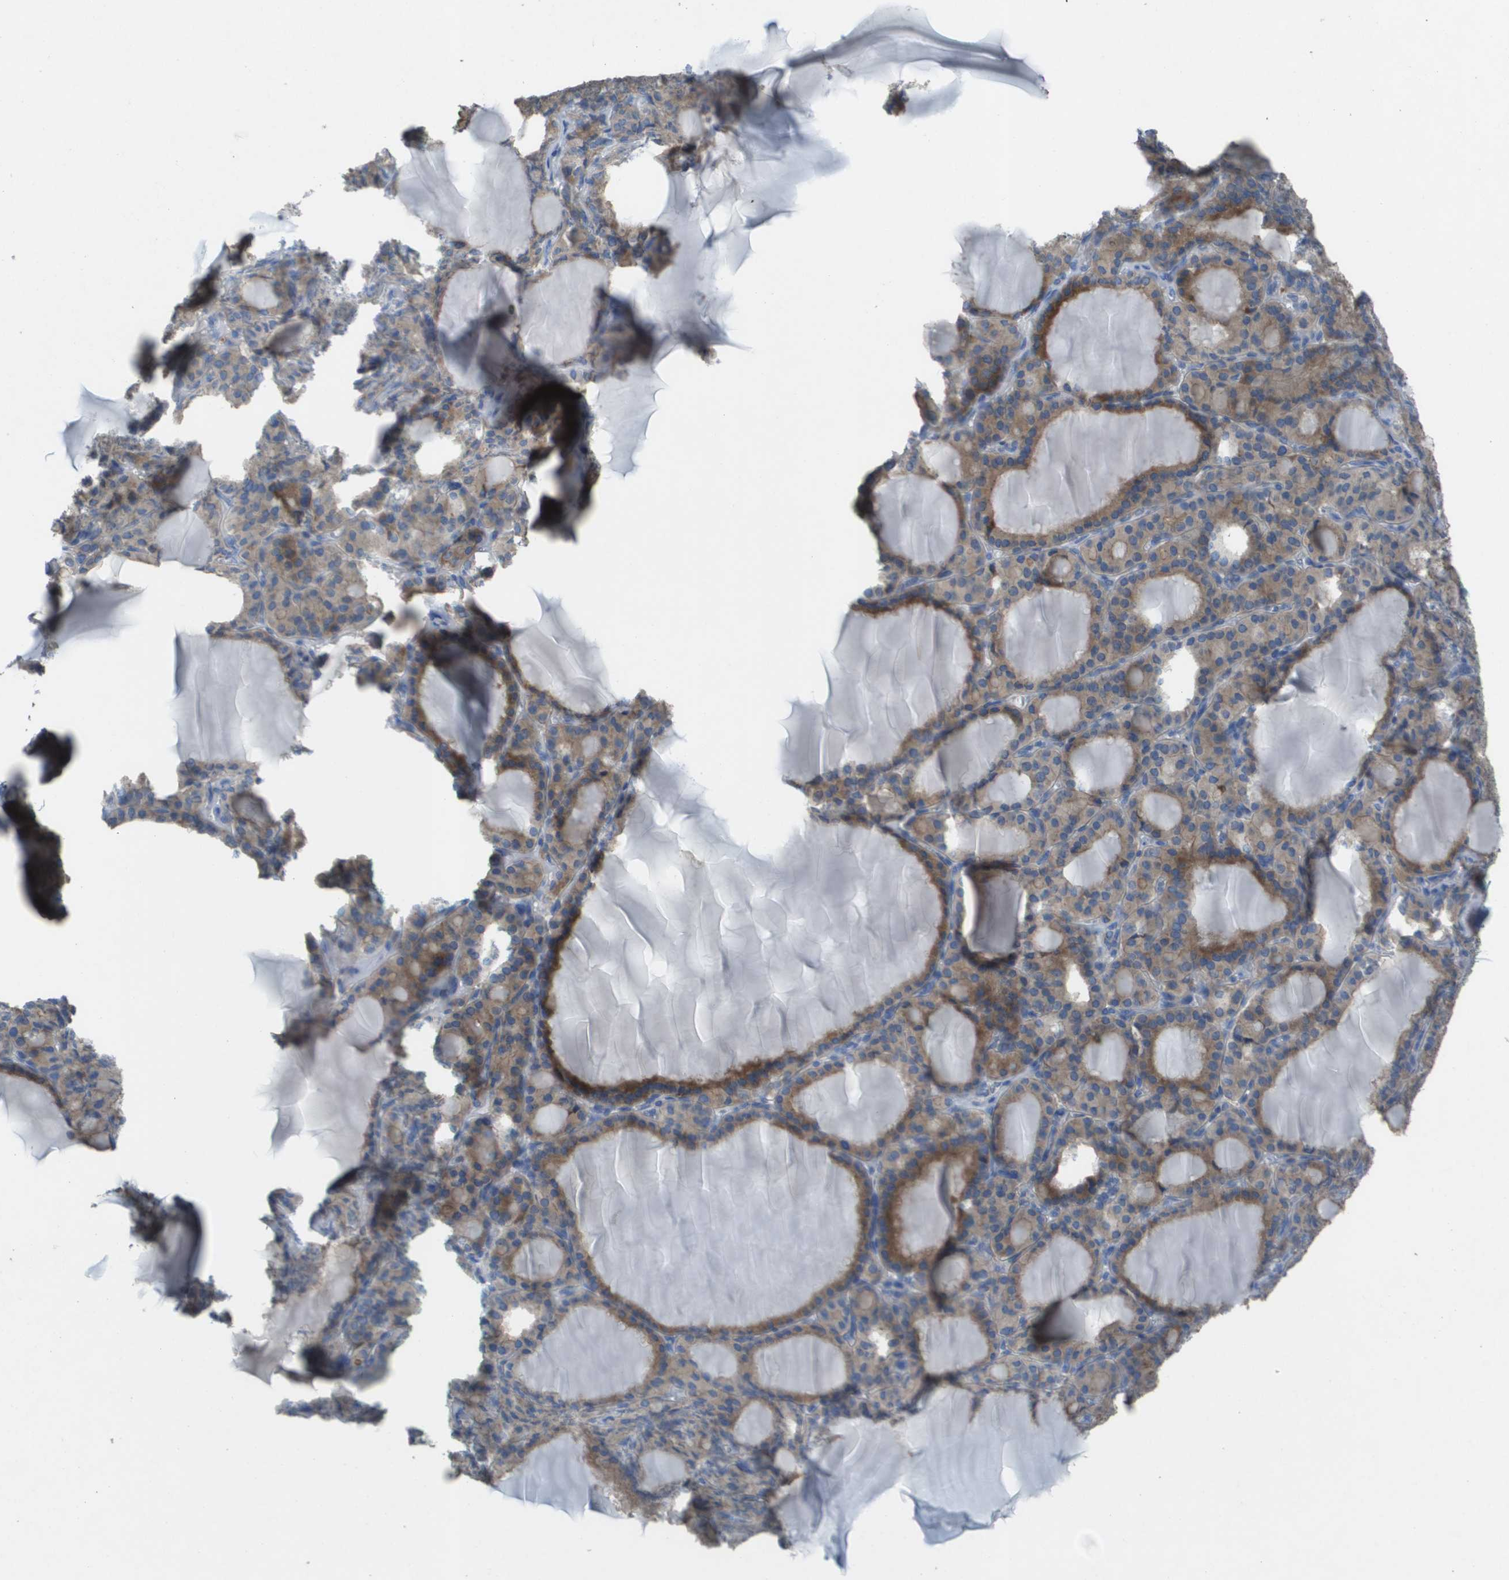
{"staining": {"intensity": "moderate", "quantity": ">75%", "location": "cytoplasmic/membranous"}, "tissue": "thyroid gland", "cell_type": "Glandular cells", "image_type": "normal", "snomed": [{"axis": "morphology", "description": "Normal tissue, NOS"}, {"axis": "topography", "description": "Thyroid gland"}], "caption": "This image reveals IHC staining of benign human thyroid gland, with medium moderate cytoplasmic/membranous staining in approximately >75% of glandular cells.", "gene": "CLCA4", "patient": {"sex": "female", "age": 28}}